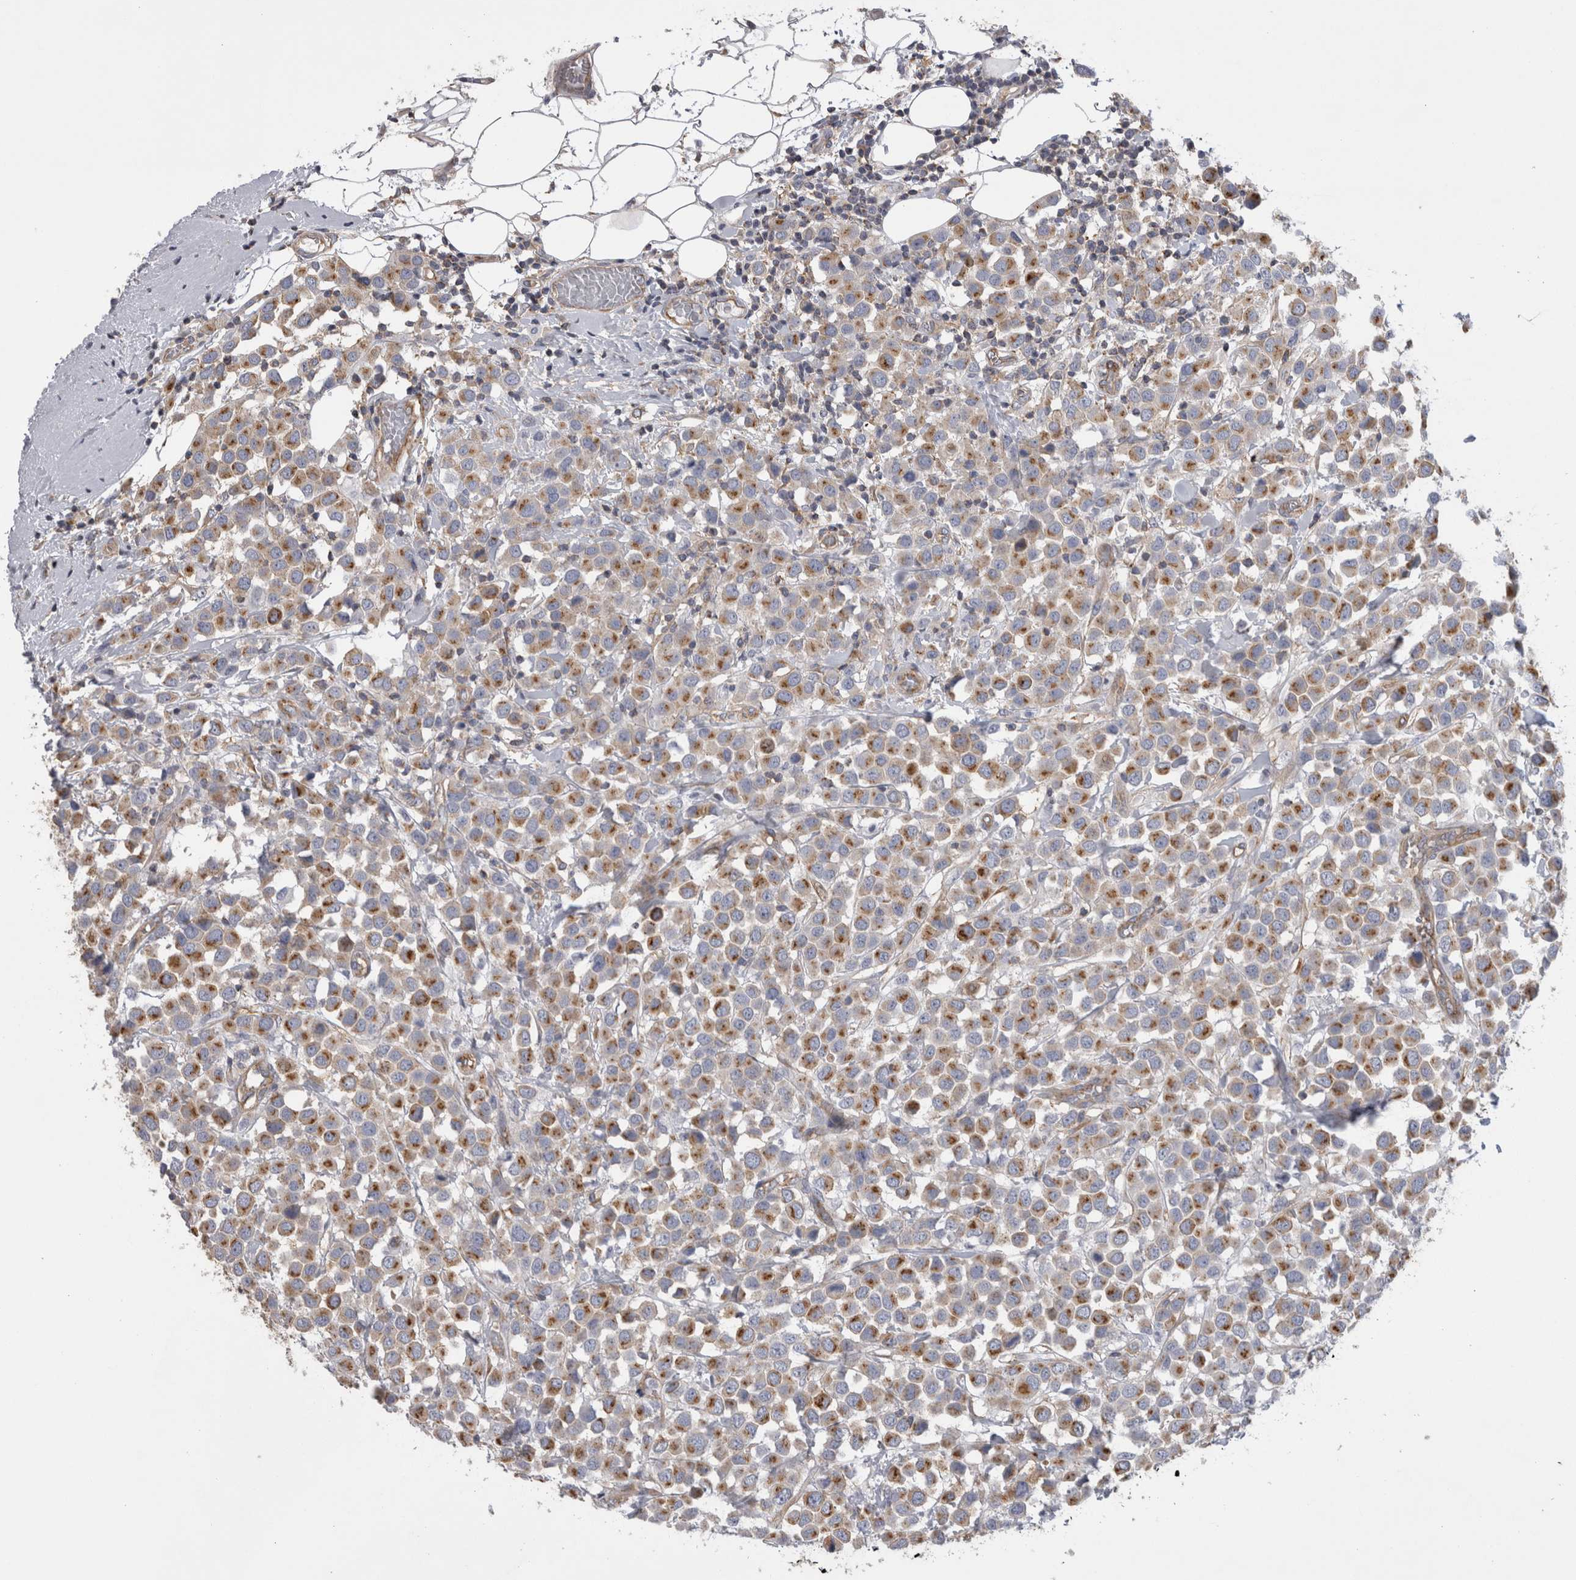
{"staining": {"intensity": "moderate", "quantity": ">75%", "location": "cytoplasmic/membranous"}, "tissue": "breast cancer", "cell_type": "Tumor cells", "image_type": "cancer", "snomed": [{"axis": "morphology", "description": "Duct carcinoma"}, {"axis": "topography", "description": "Breast"}], "caption": "Moderate cytoplasmic/membranous protein positivity is appreciated in approximately >75% of tumor cells in breast cancer. The staining was performed using DAB (3,3'-diaminobenzidine), with brown indicating positive protein expression. Nuclei are stained blue with hematoxylin.", "gene": "ATXN3", "patient": {"sex": "female", "age": 61}}